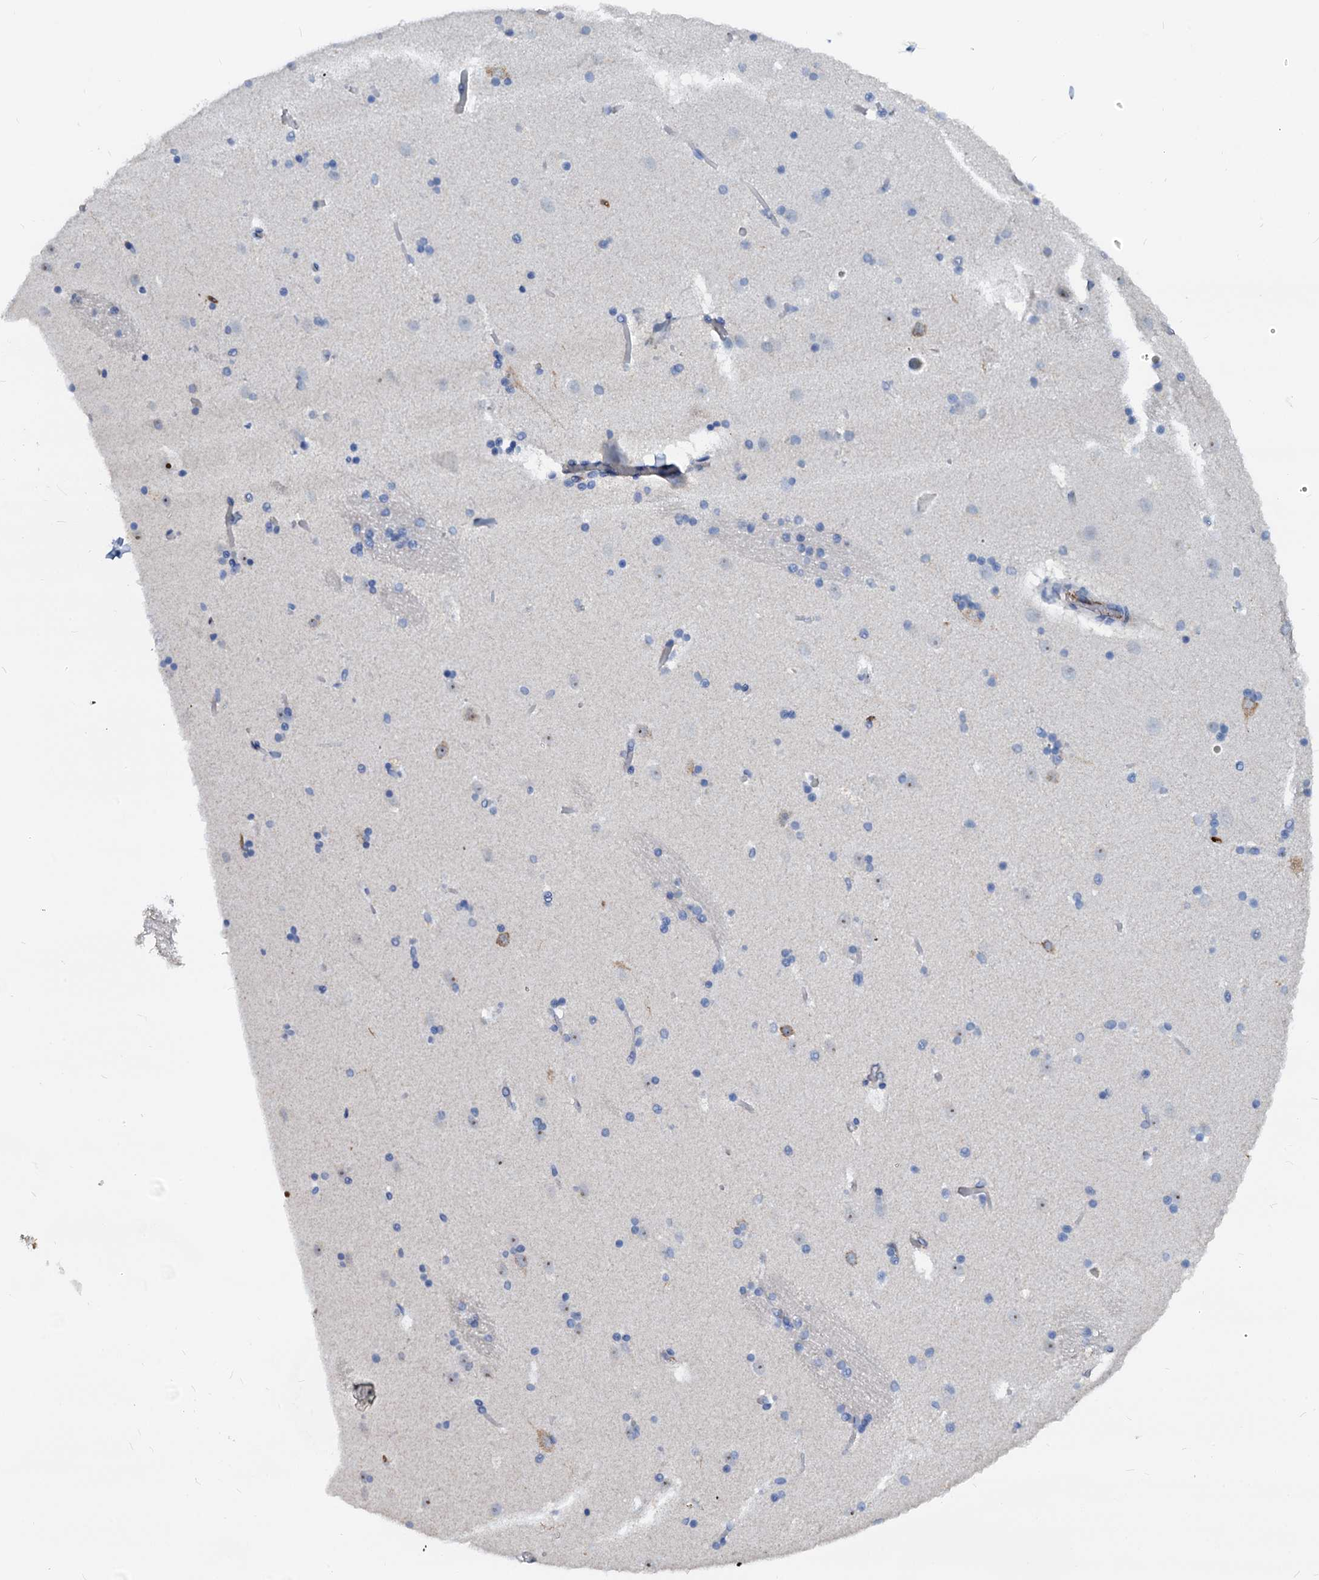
{"staining": {"intensity": "negative", "quantity": "none", "location": "none"}, "tissue": "caudate", "cell_type": "Glial cells", "image_type": "normal", "snomed": [{"axis": "morphology", "description": "Normal tissue, NOS"}, {"axis": "topography", "description": "Lateral ventricle wall"}], "caption": "The IHC histopathology image has no significant positivity in glial cells of caudate. (IHC, brightfield microscopy, high magnification).", "gene": "RAB27A", "patient": {"sex": "male", "age": 45}}